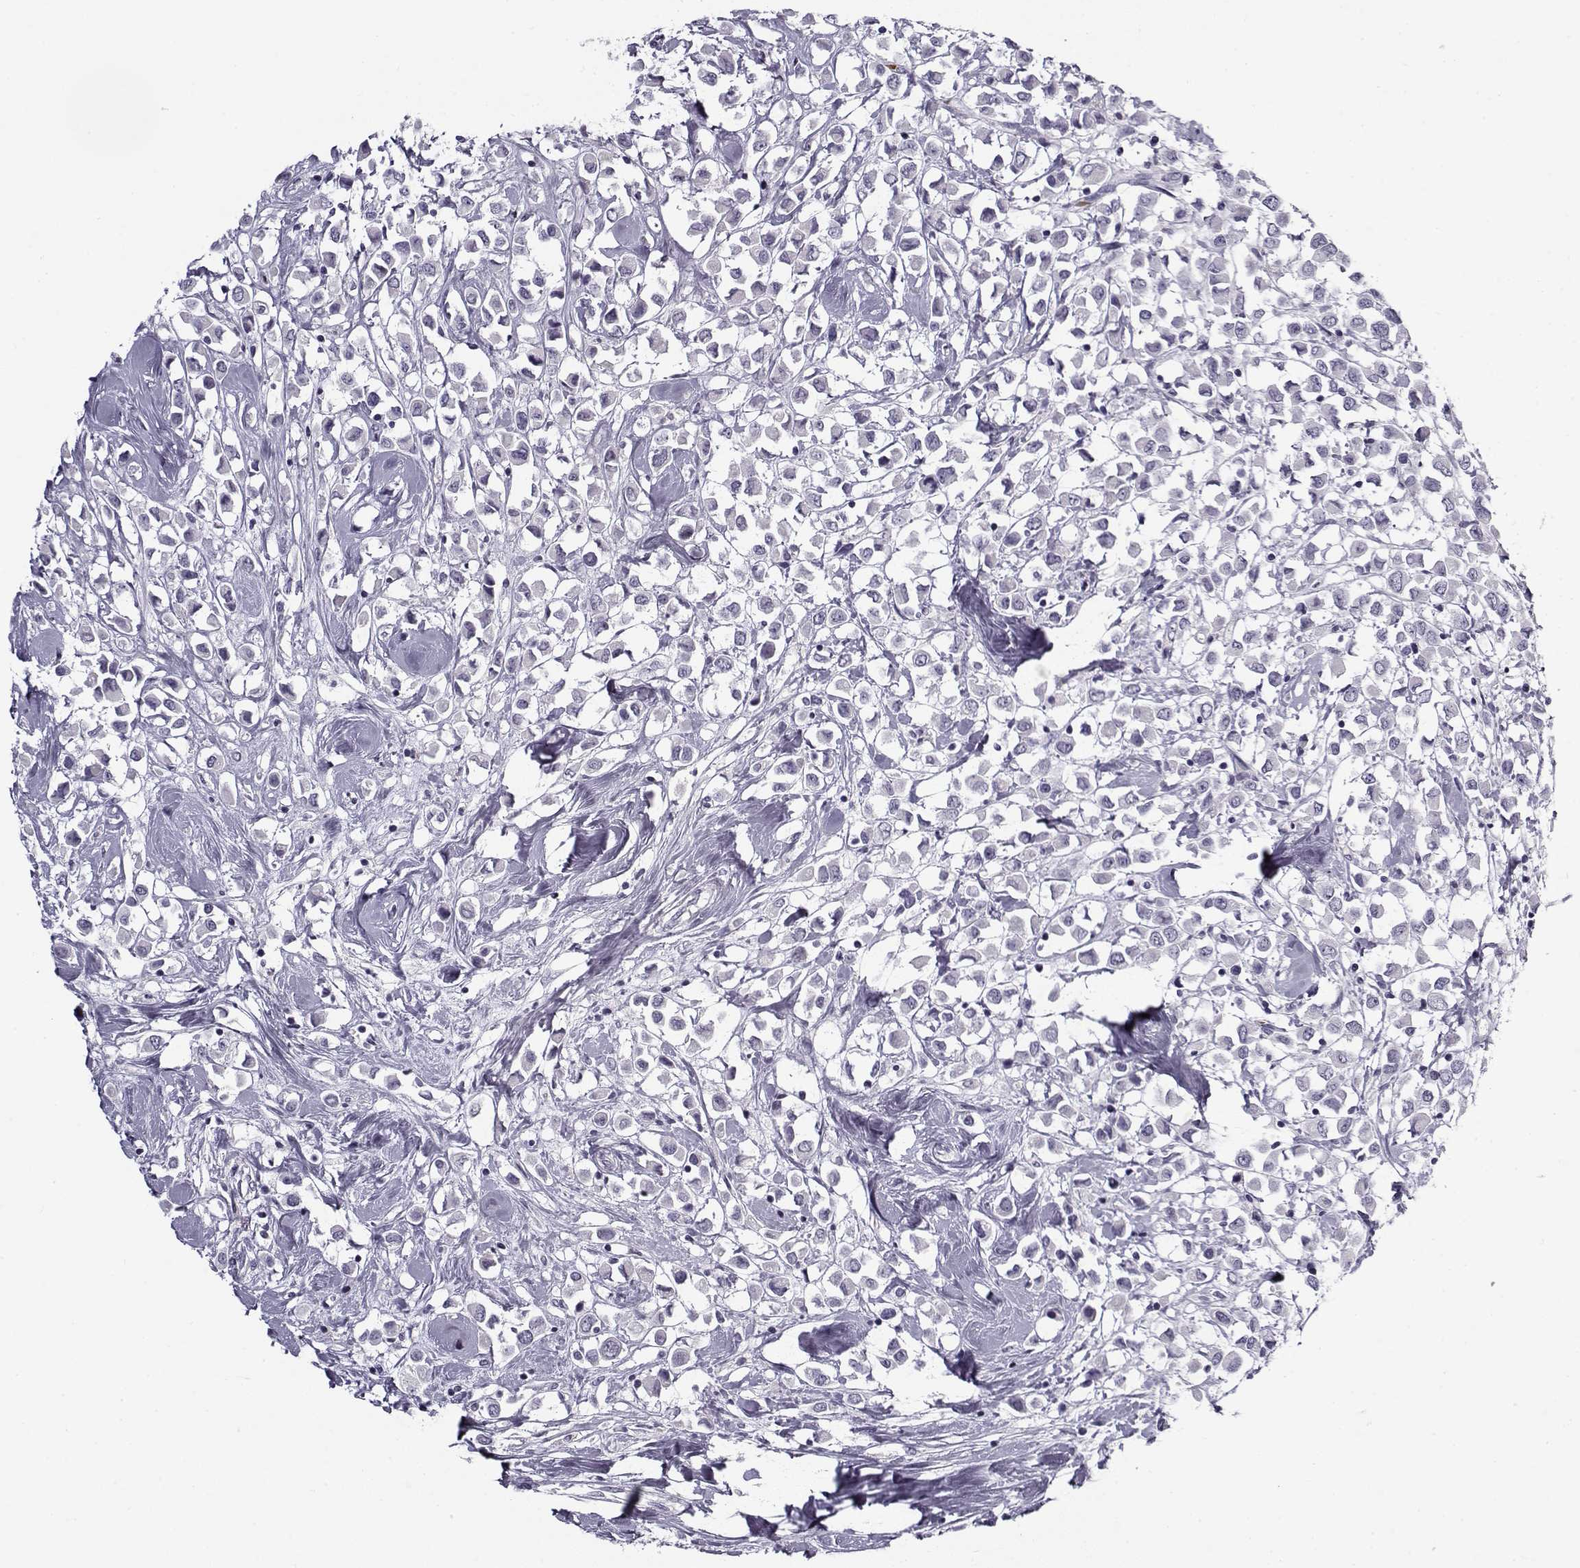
{"staining": {"intensity": "negative", "quantity": "none", "location": "none"}, "tissue": "breast cancer", "cell_type": "Tumor cells", "image_type": "cancer", "snomed": [{"axis": "morphology", "description": "Duct carcinoma"}, {"axis": "topography", "description": "Breast"}], "caption": "There is no significant expression in tumor cells of breast cancer.", "gene": "SNCA", "patient": {"sex": "female", "age": 61}}